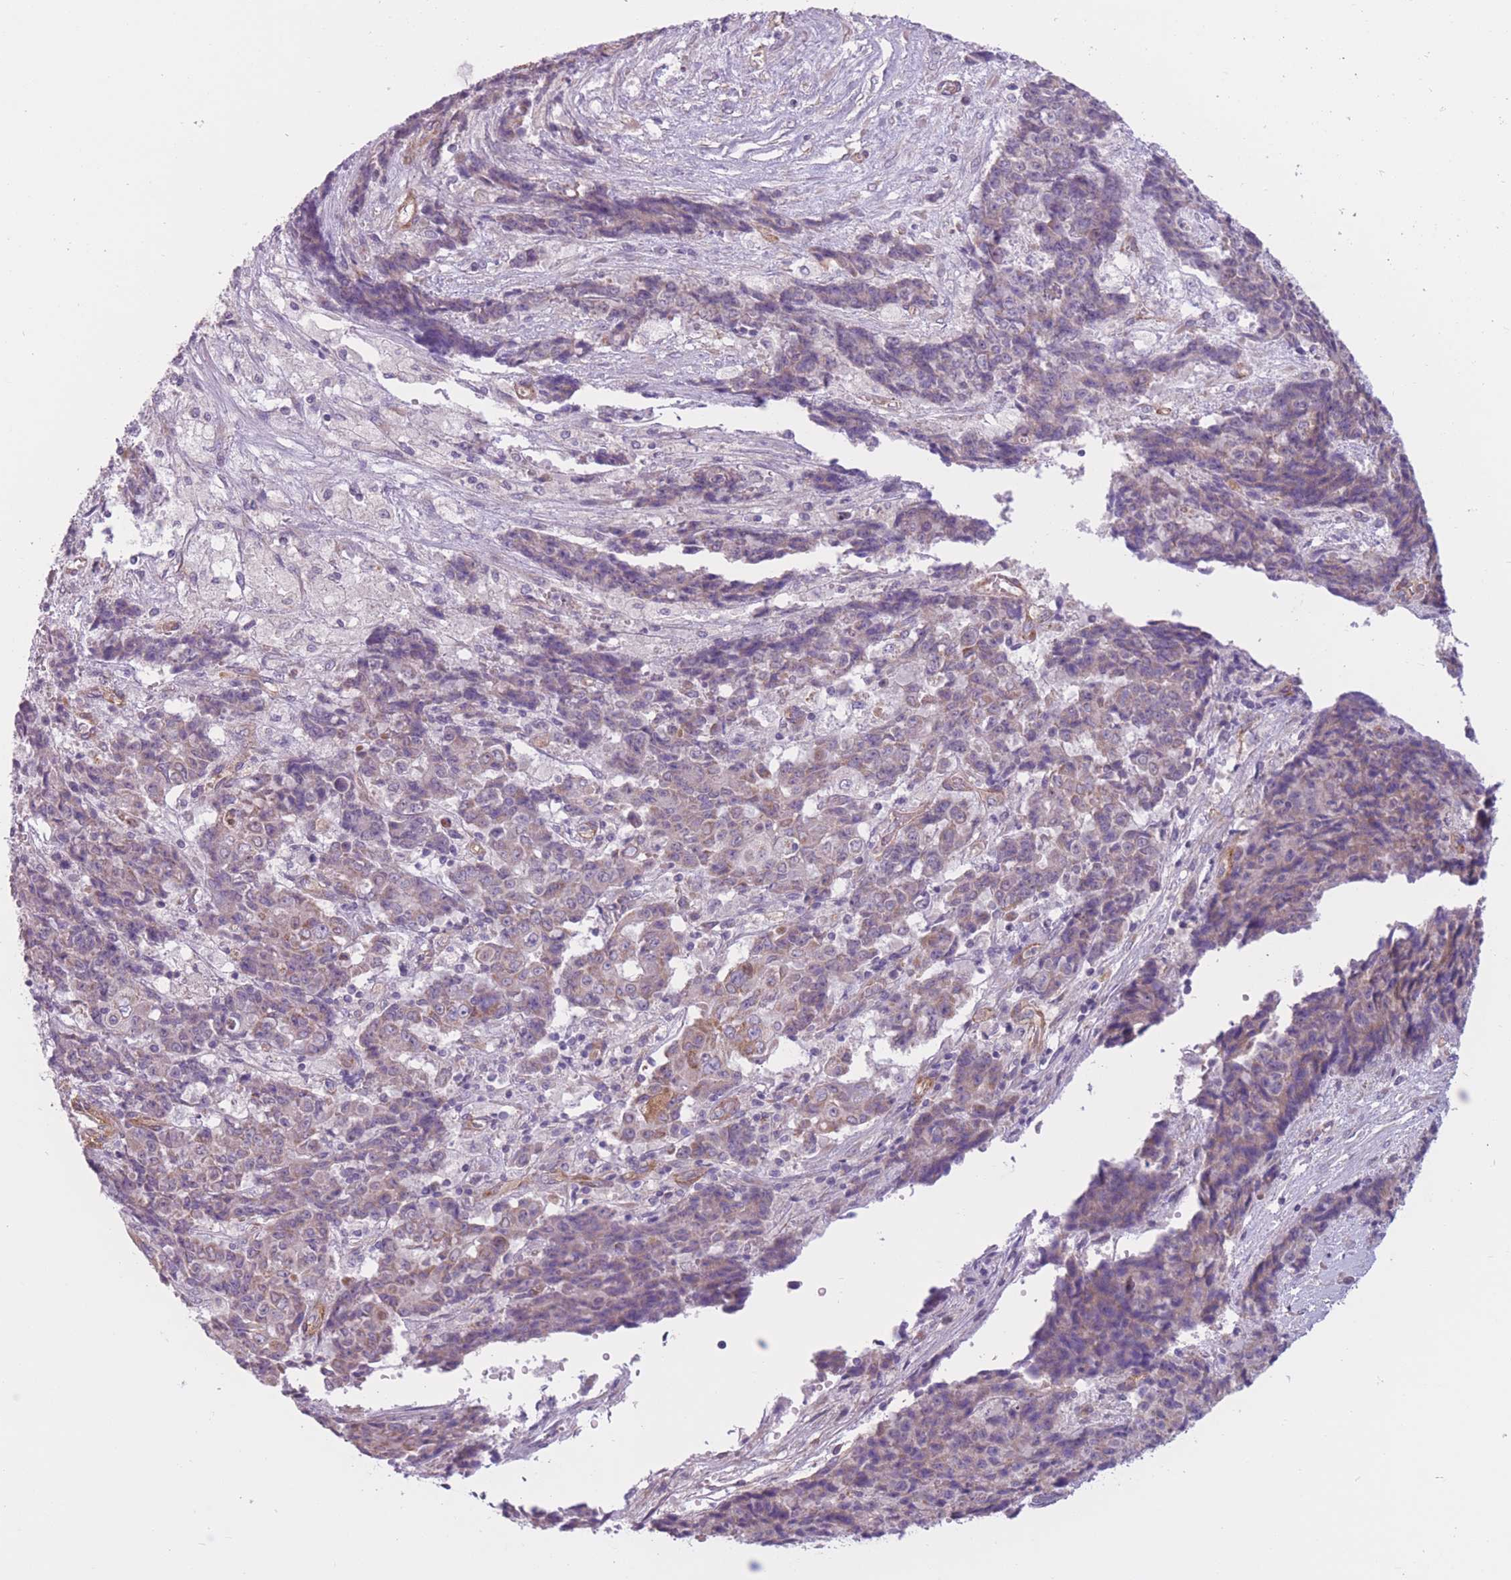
{"staining": {"intensity": "moderate", "quantity": "<25%", "location": "cytoplasmic/membranous"}, "tissue": "ovarian cancer", "cell_type": "Tumor cells", "image_type": "cancer", "snomed": [{"axis": "morphology", "description": "Carcinoma, endometroid"}, {"axis": "topography", "description": "Ovary"}], "caption": "IHC histopathology image of human ovarian cancer stained for a protein (brown), which exhibits low levels of moderate cytoplasmic/membranous staining in about <25% of tumor cells.", "gene": "SERPINB3", "patient": {"sex": "female", "age": 42}}